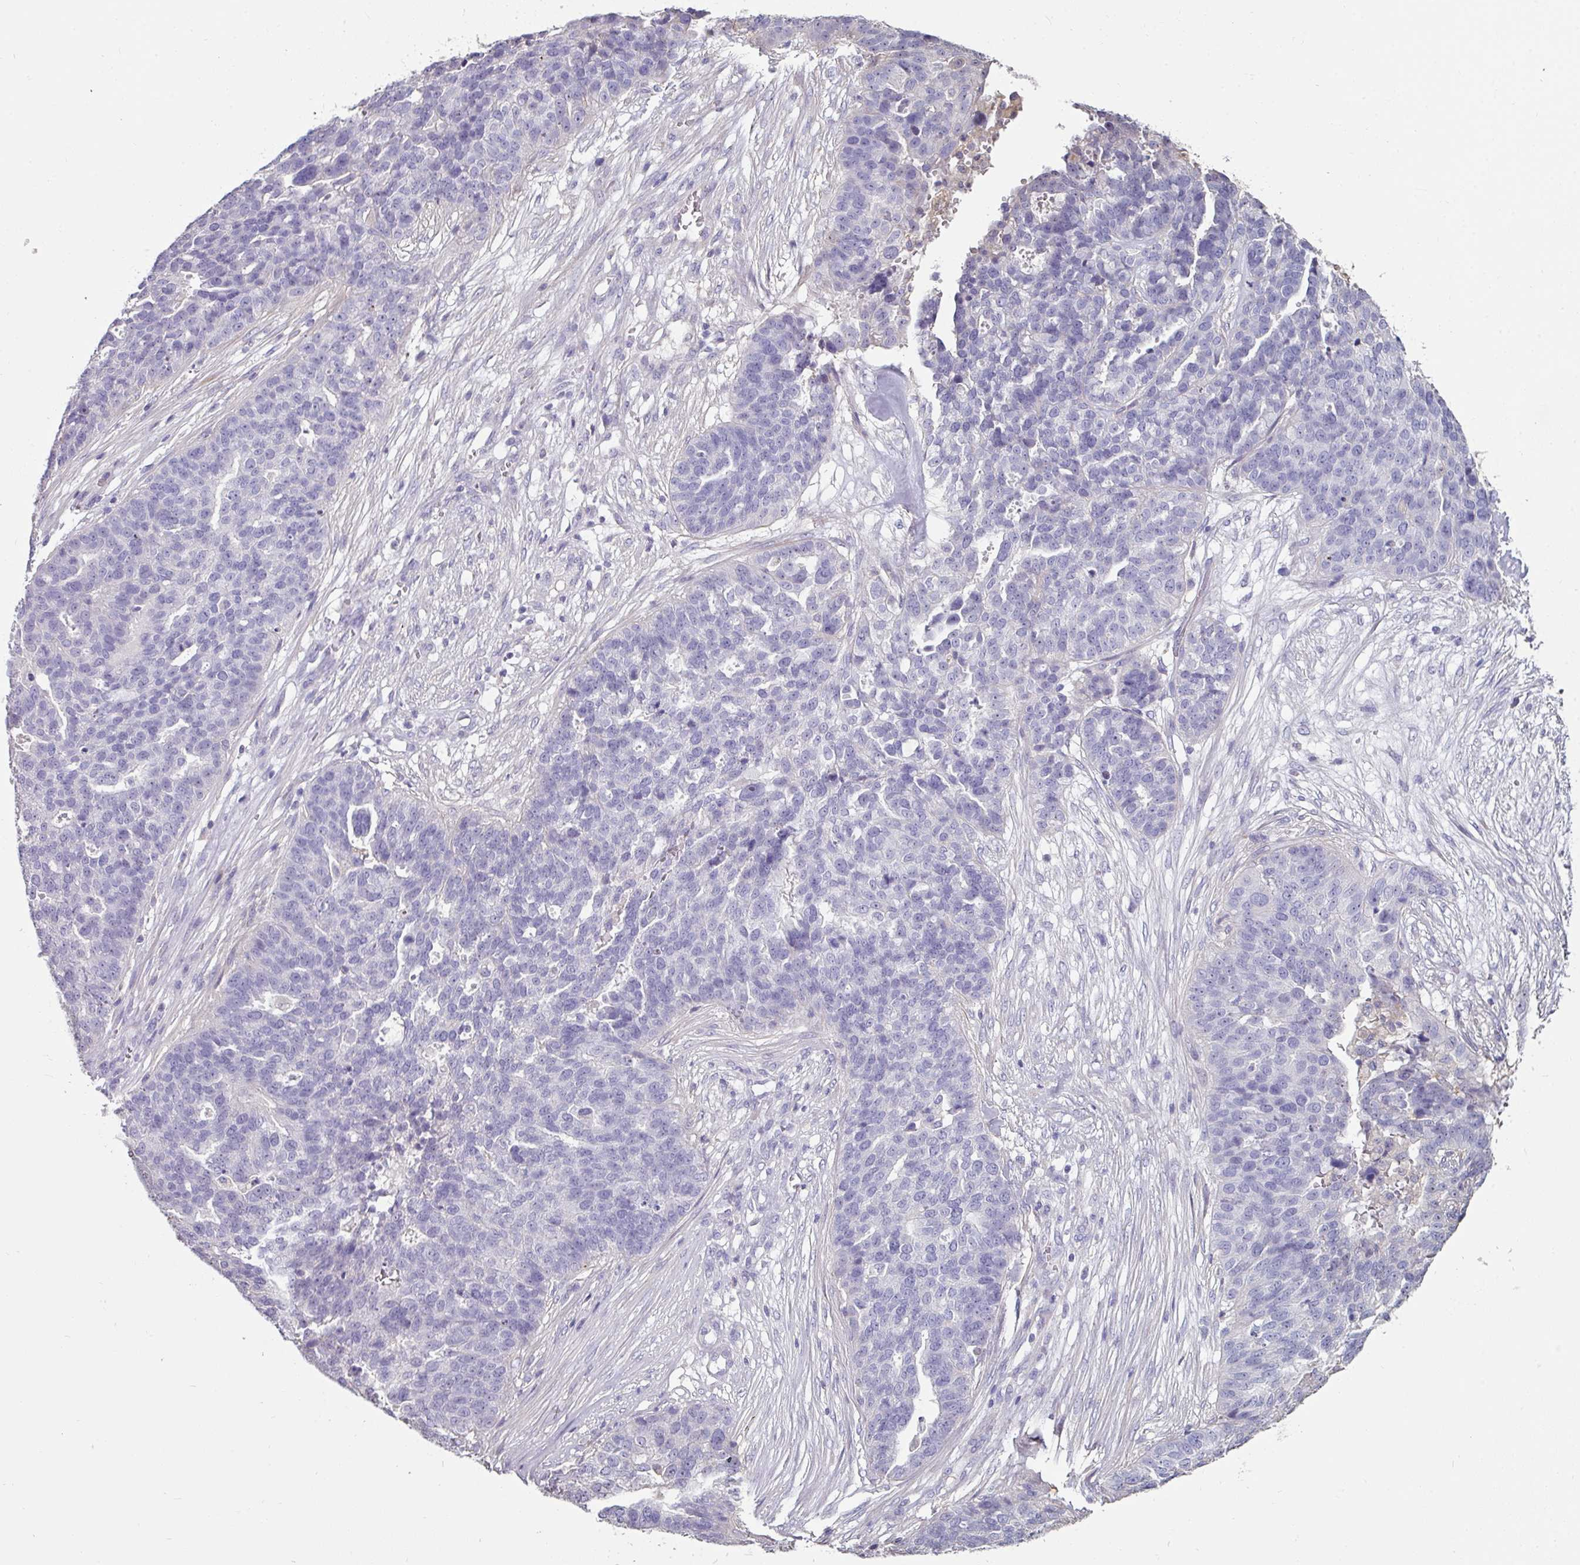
{"staining": {"intensity": "negative", "quantity": "none", "location": "none"}, "tissue": "ovarian cancer", "cell_type": "Tumor cells", "image_type": "cancer", "snomed": [{"axis": "morphology", "description": "Cystadenocarcinoma, serous, NOS"}, {"axis": "topography", "description": "Ovary"}], "caption": "Serous cystadenocarcinoma (ovarian) stained for a protein using immunohistochemistry displays no staining tumor cells.", "gene": "OR2D3", "patient": {"sex": "female", "age": 59}}